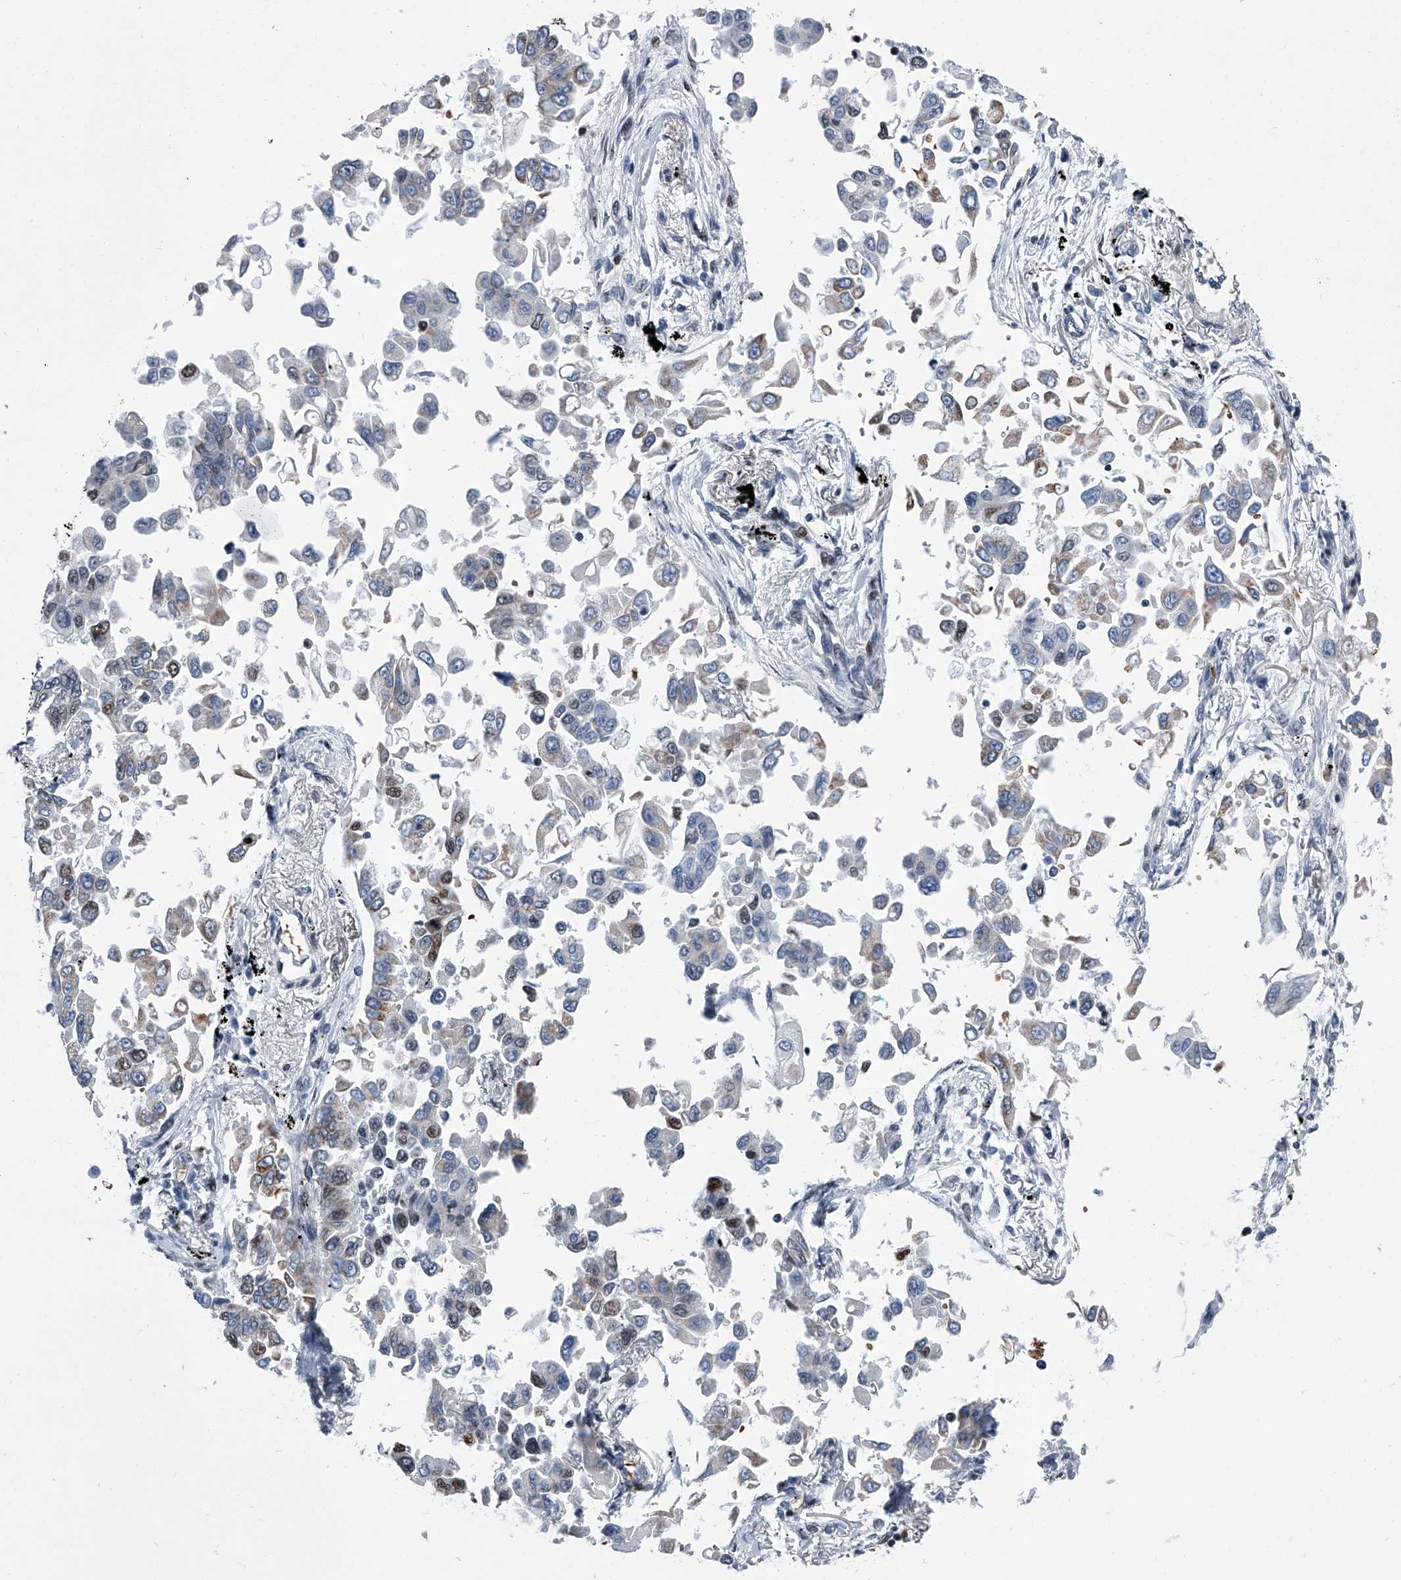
{"staining": {"intensity": "weak", "quantity": "<25%", "location": "cytoplasmic/membranous,nuclear"}, "tissue": "lung cancer", "cell_type": "Tumor cells", "image_type": "cancer", "snomed": [{"axis": "morphology", "description": "Adenocarcinoma, NOS"}, {"axis": "topography", "description": "Lung"}], "caption": "This image is of lung cancer (adenocarcinoma) stained with immunohistochemistry to label a protein in brown with the nuclei are counter-stained blue. There is no positivity in tumor cells.", "gene": "SIM2", "patient": {"sex": "female", "age": 67}}